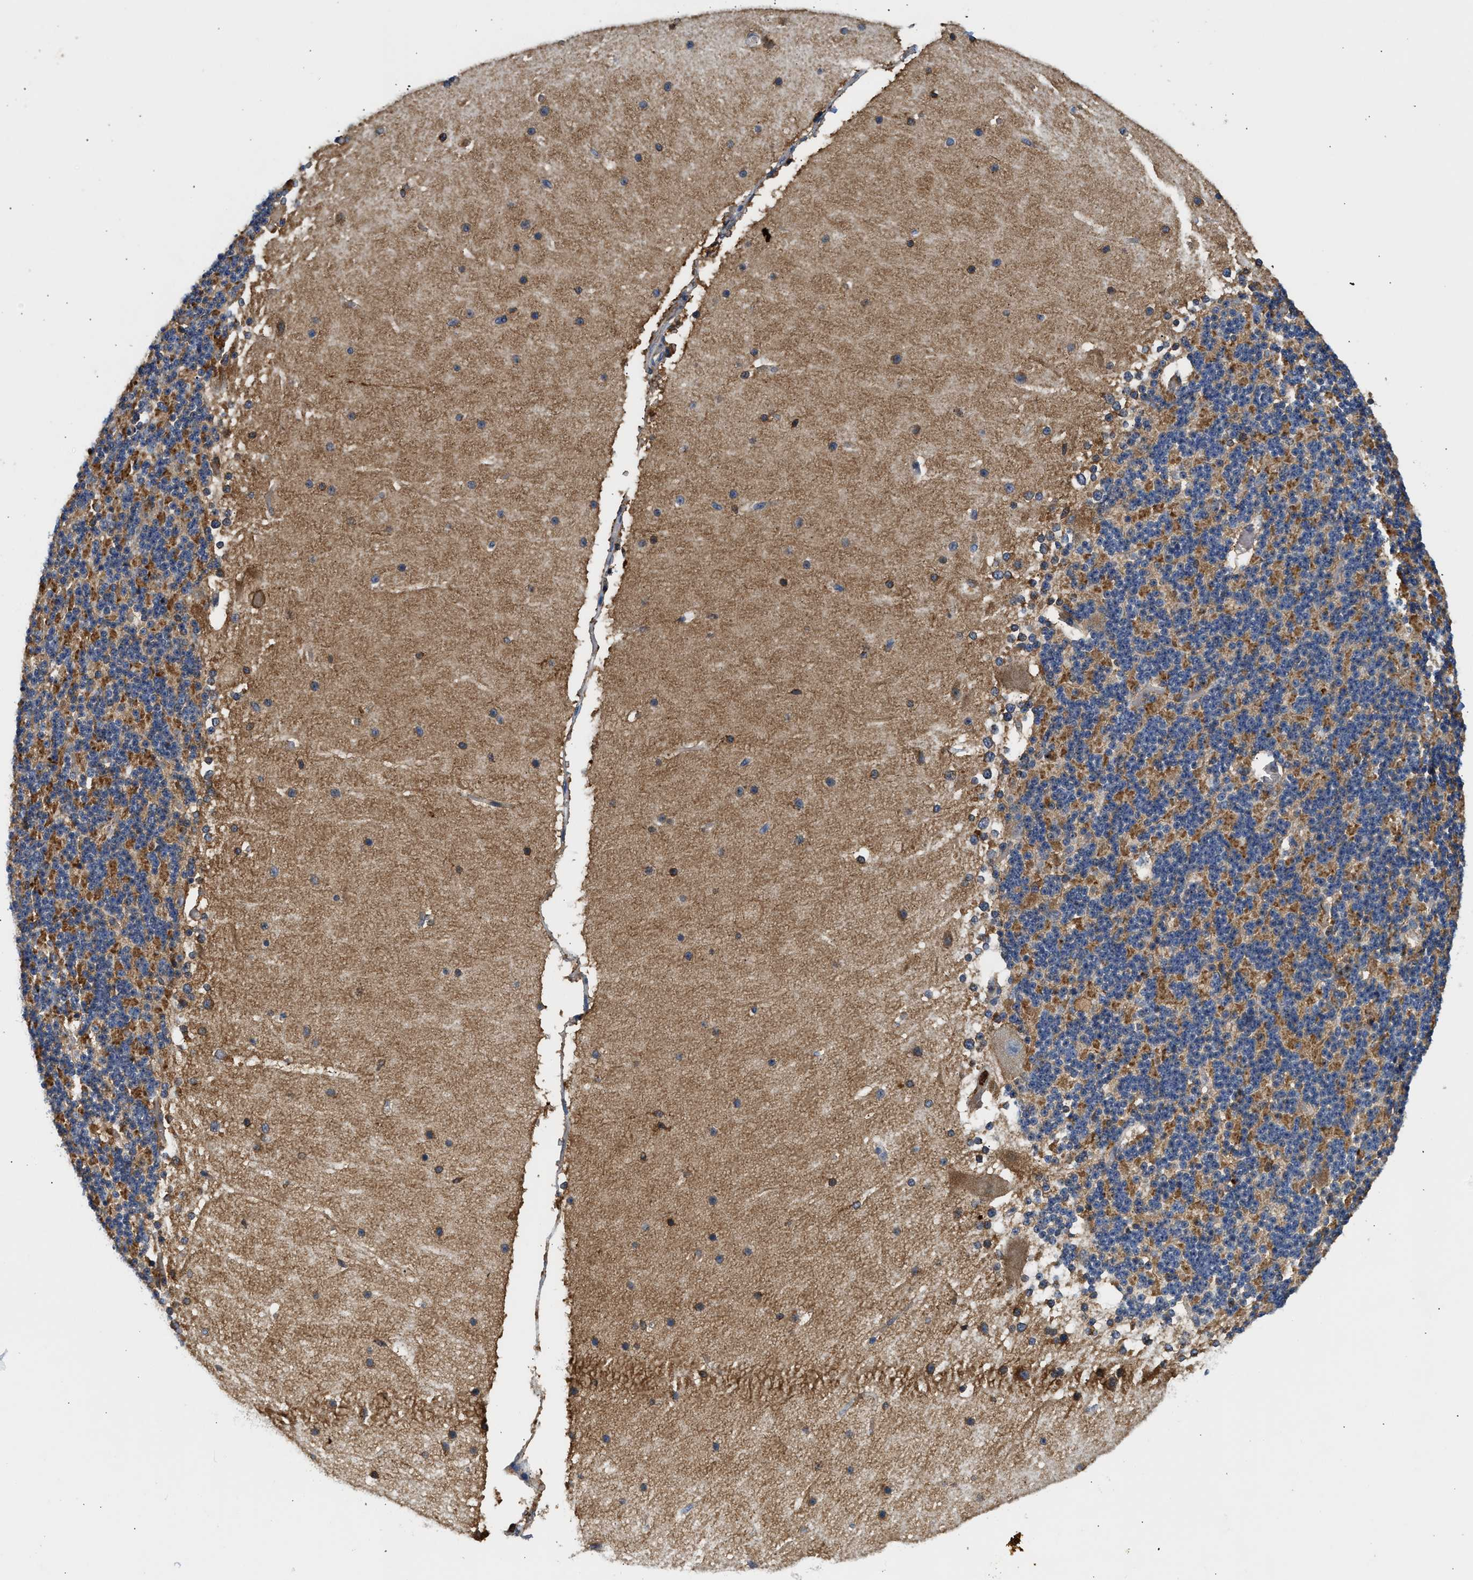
{"staining": {"intensity": "moderate", "quantity": ">75%", "location": "cytoplasmic/membranous"}, "tissue": "cerebellum", "cell_type": "Cells in granular layer", "image_type": "normal", "snomed": [{"axis": "morphology", "description": "Normal tissue, NOS"}, {"axis": "topography", "description": "Cerebellum"}], "caption": "Protein staining of benign cerebellum exhibits moderate cytoplasmic/membranous positivity in approximately >75% of cells in granular layer. The protein of interest is stained brown, and the nuclei are stained in blue (DAB IHC with brightfield microscopy, high magnification).", "gene": "RAB31", "patient": {"sex": "female", "age": 19}}